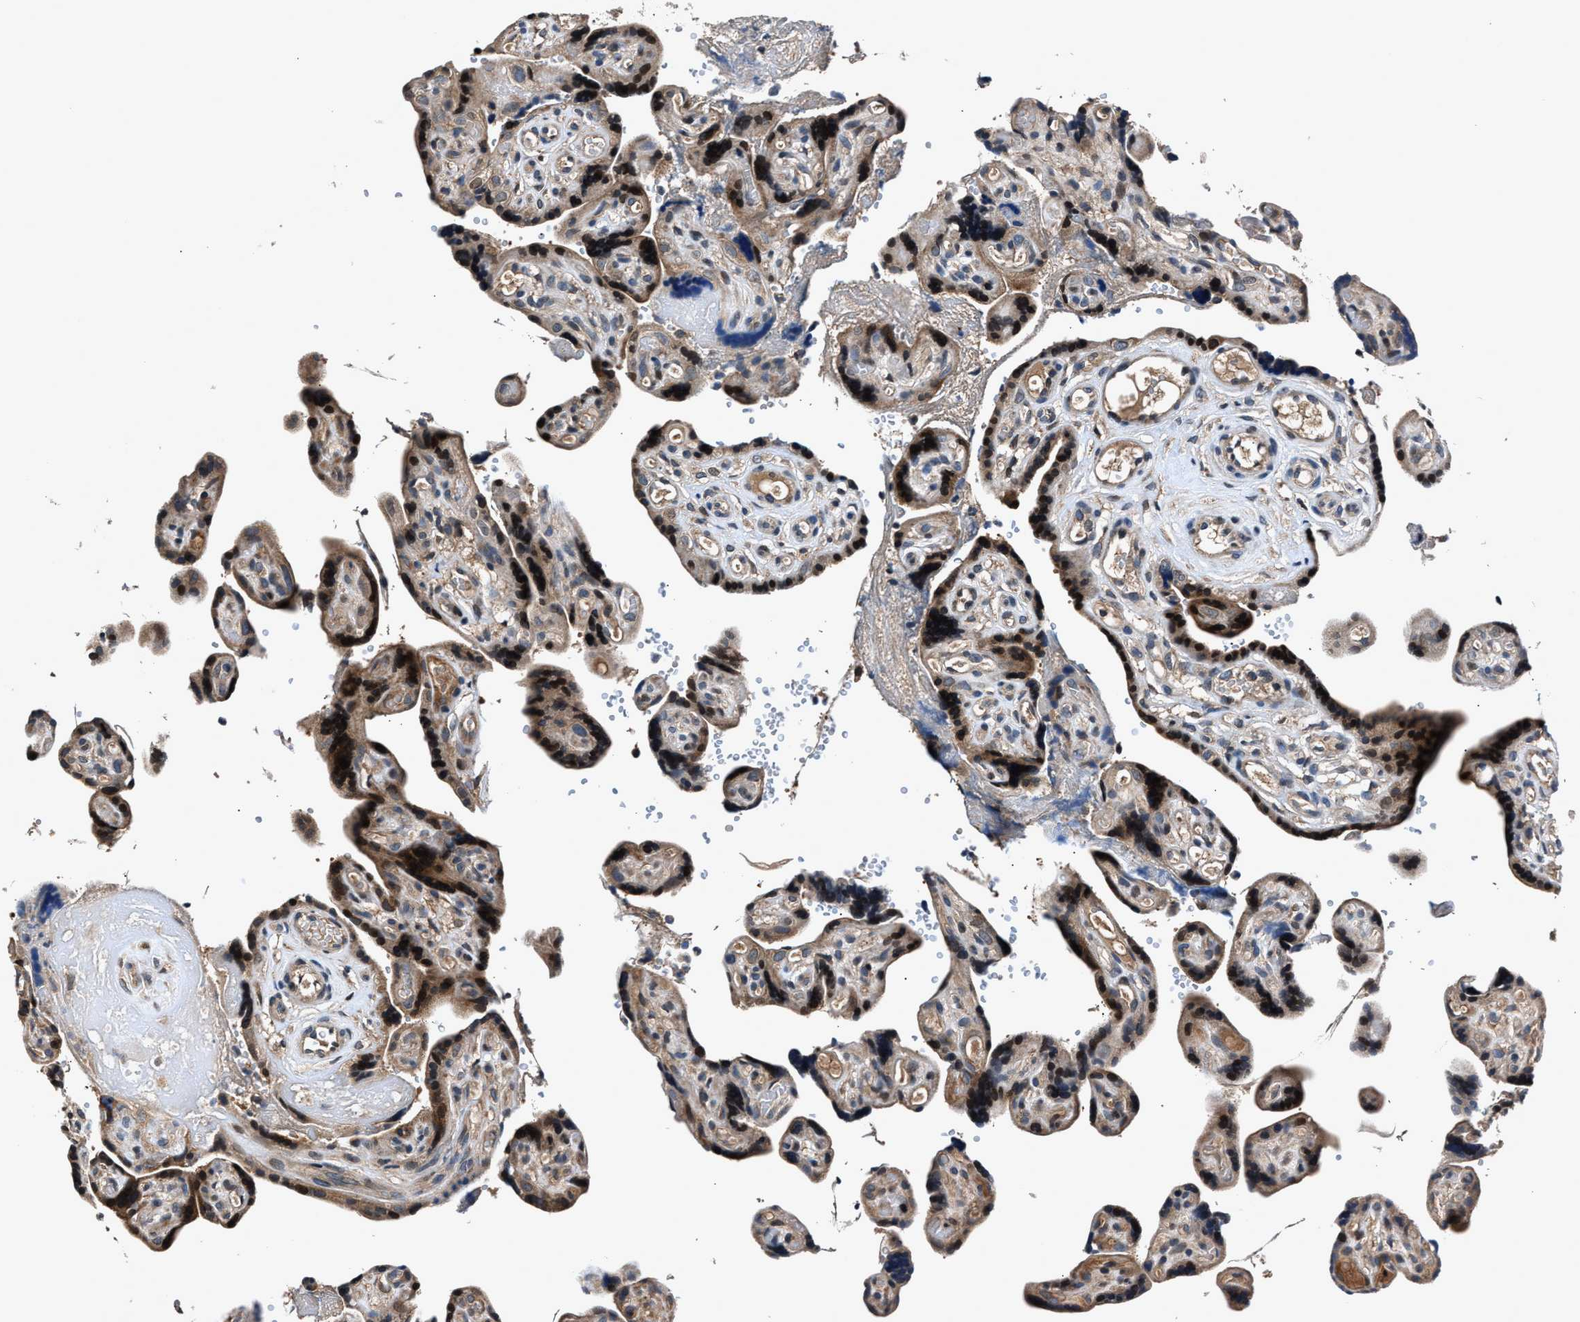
{"staining": {"intensity": "moderate", "quantity": "<25%", "location": "cytoplasmic/membranous,nuclear"}, "tissue": "placenta", "cell_type": "Decidual cells", "image_type": "normal", "snomed": [{"axis": "morphology", "description": "Normal tissue, NOS"}, {"axis": "topography", "description": "Placenta"}], "caption": "Decidual cells exhibit low levels of moderate cytoplasmic/membranous,nuclear staining in about <25% of cells in unremarkable human placenta.", "gene": "TNRC18", "patient": {"sex": "female", "age": 30}}